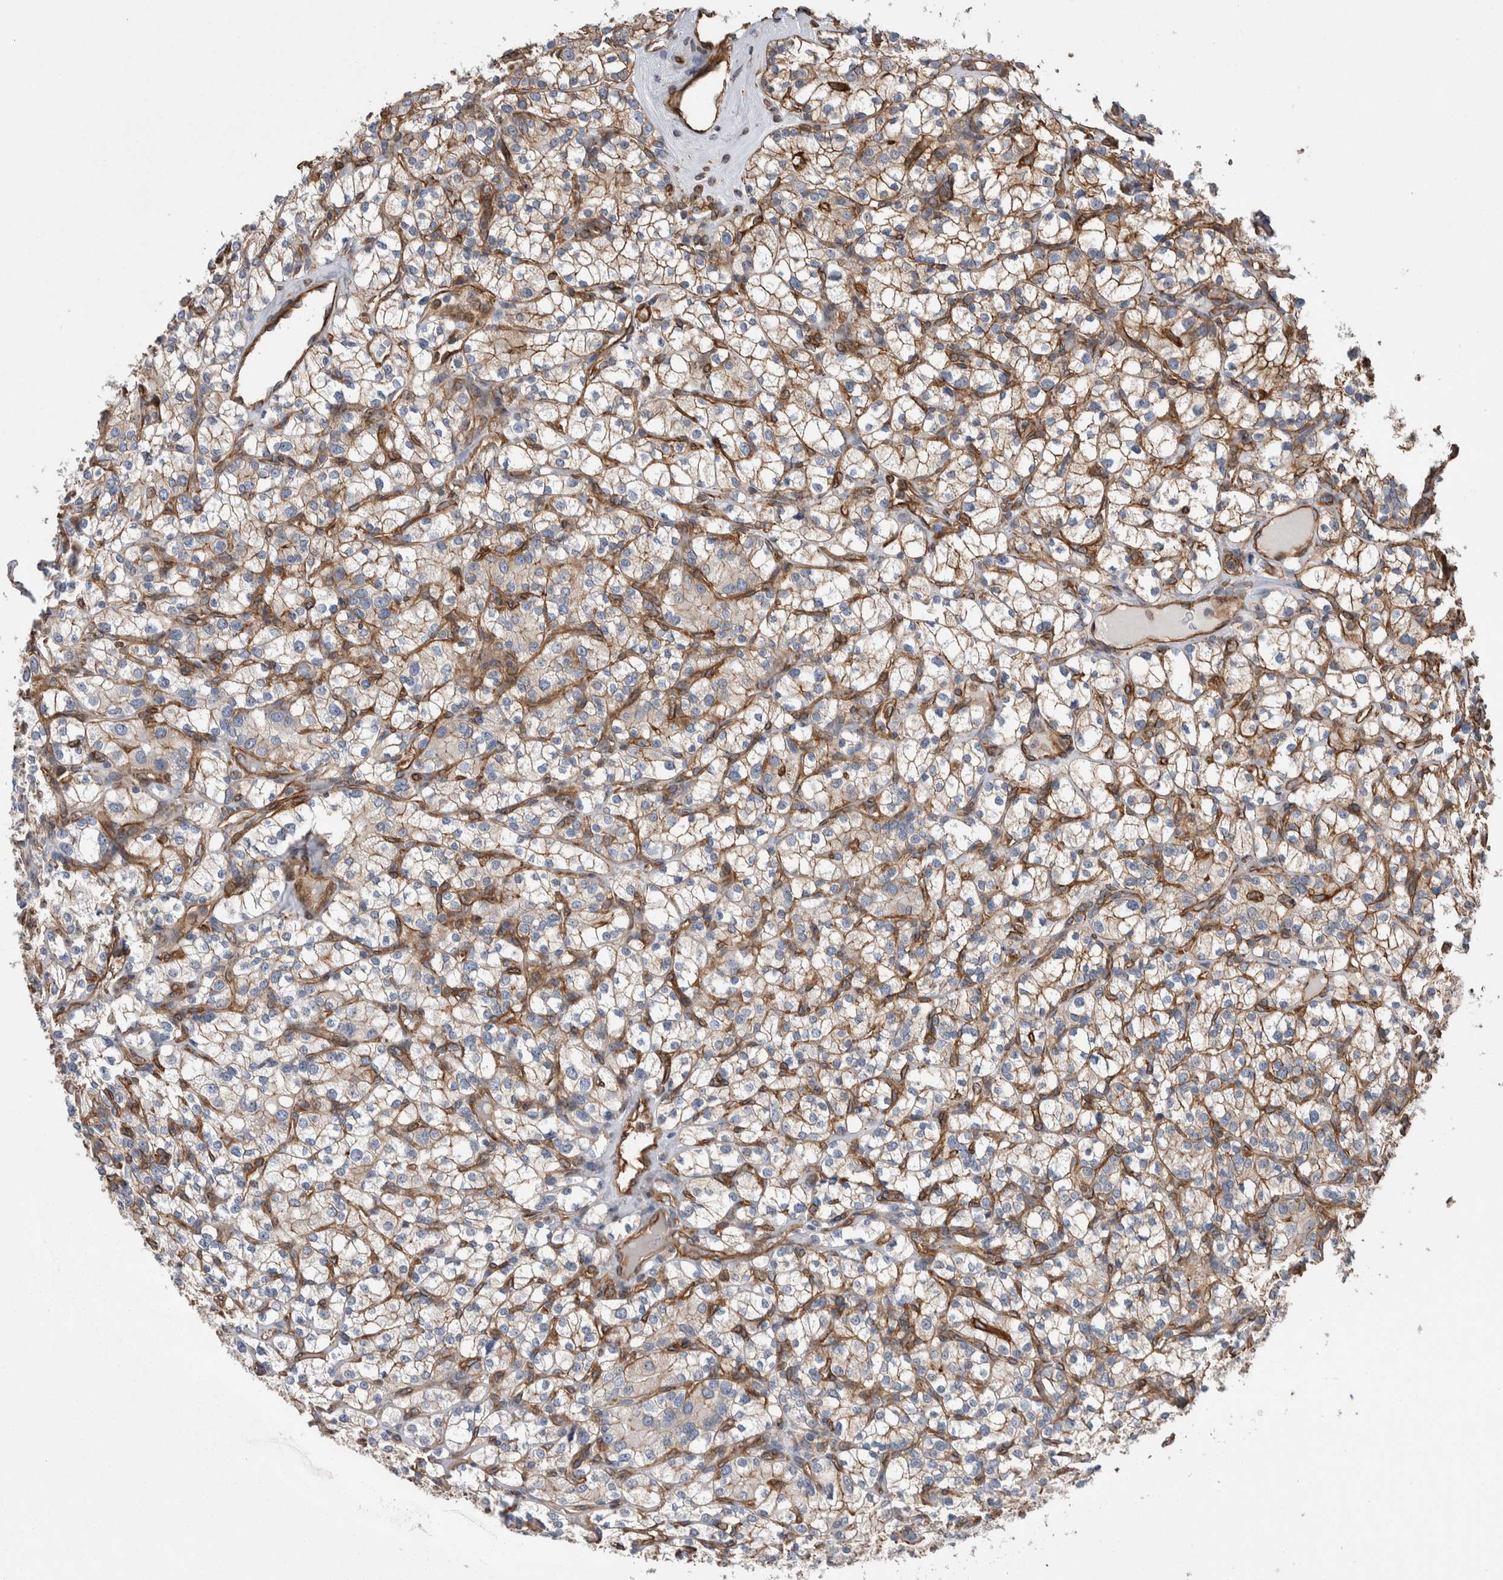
{"staining": {"intensity": "moderate", "quantity": ">75%", "location": "cytoplasmic/membranous"}, "tissue": "renal cancer", "cell_type": "Tumor cells", "image_type": "cancer", "snomed": [{"axis": "morphology", "description": "Adenocarcinoma, NOS"}, {"axis": "topography", "description": "Kidney"}], "caption": "Moderate cytoplasmic/membranous staining is present in approximately >75% of tumor cells in renal cancer (adenocarcinoma). The protein of interest is shown in brown color, while the nuclei are stained blue.", "gene": "KIF12", "patient": {"sex": "male", "age": 77}}